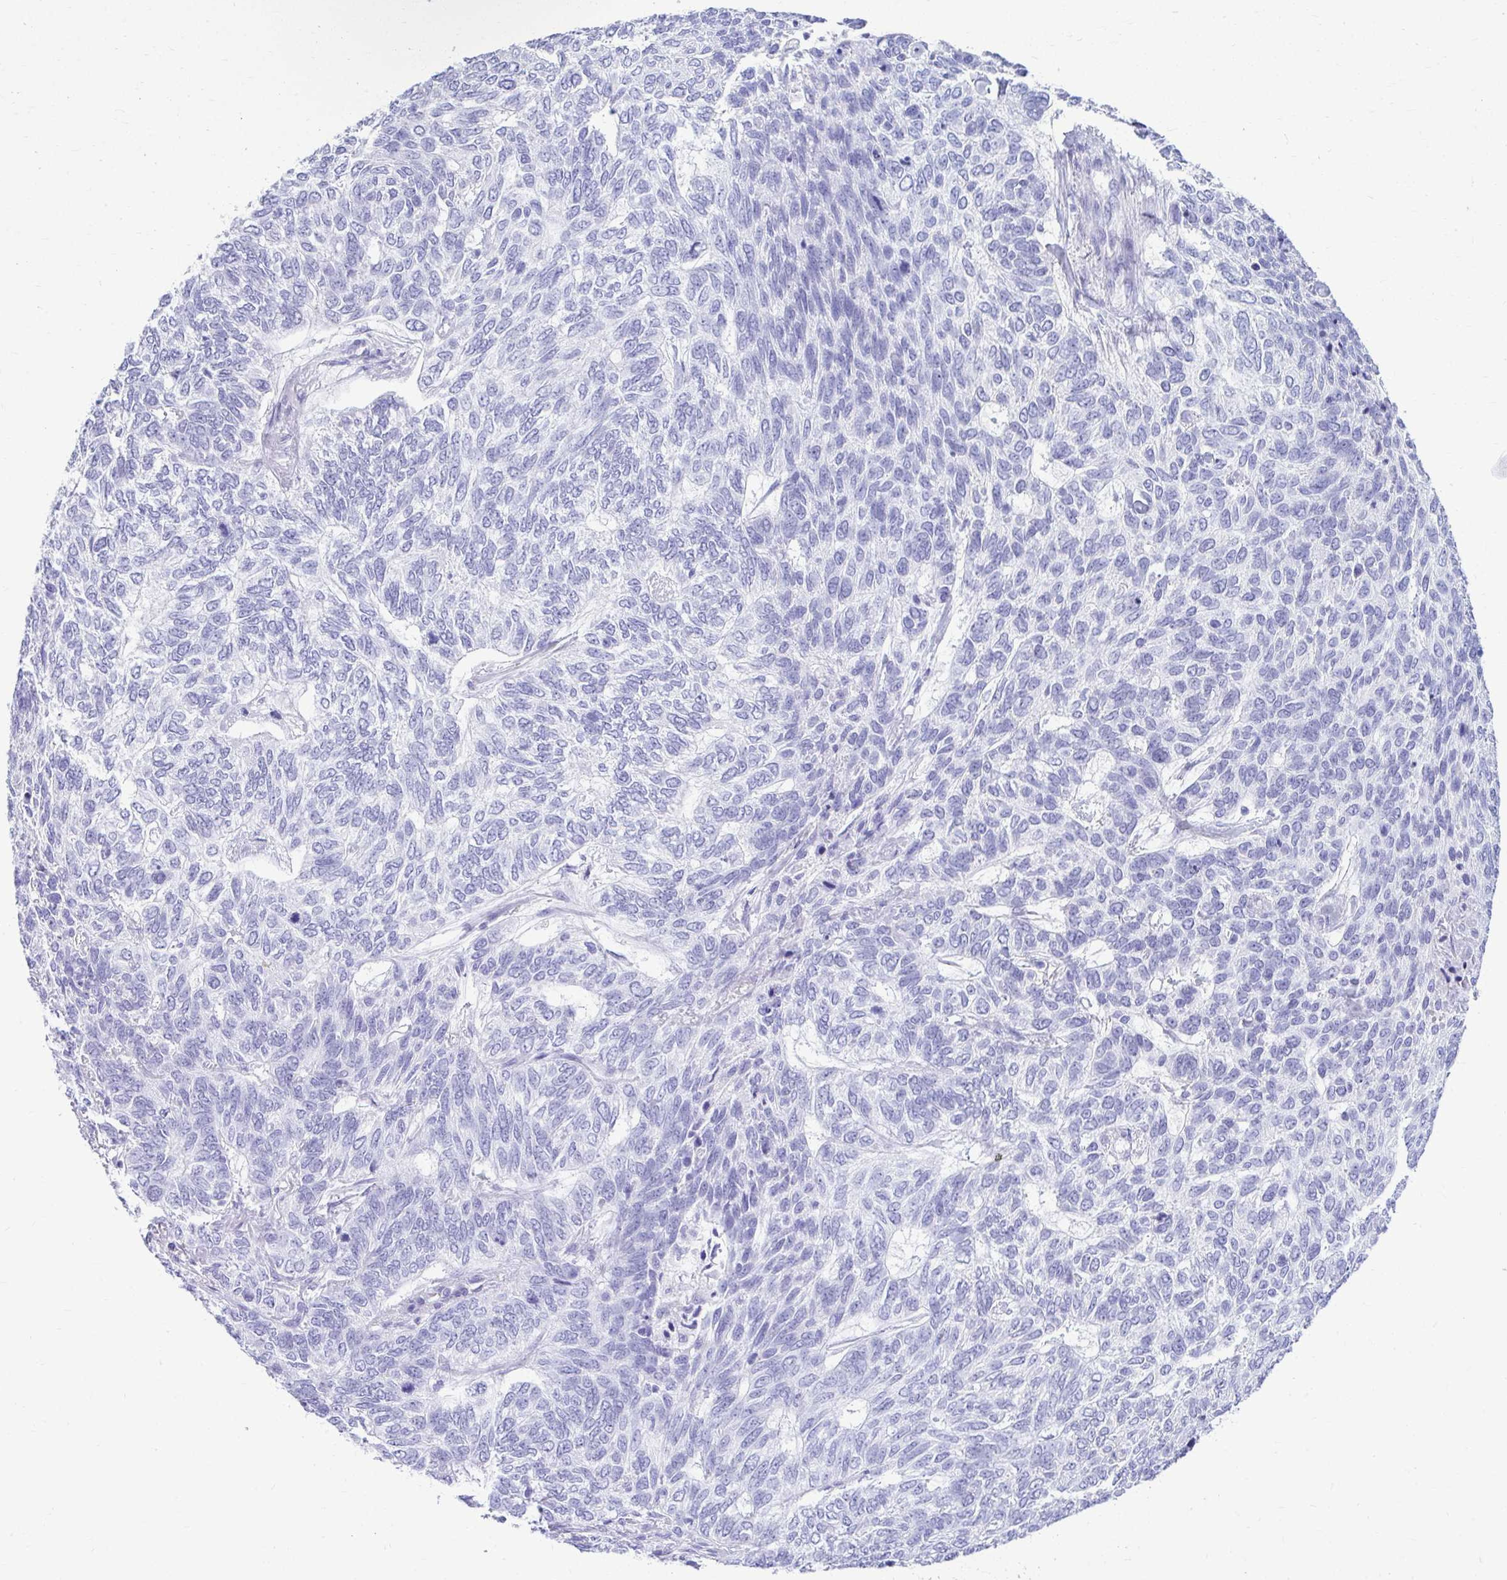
{"staining": {"intensity": "negative", "quantity": "none", "location": "none"}, "tissue": "skin cancer", "cell_type": "Tumor cells", "image_type": "cancer", "snomed": [{"axis": "morphology", "description": "Basal cell carcinoma"}, {"axis": "topography", "description": "Skin"}], "caption": "Skin basal cell carcinoma stained for a protein using immunohistochemistry demonstrates no staining tumor cells.", "gene": "ATP4B", "patient": {"sex": "female", "age": 65}}